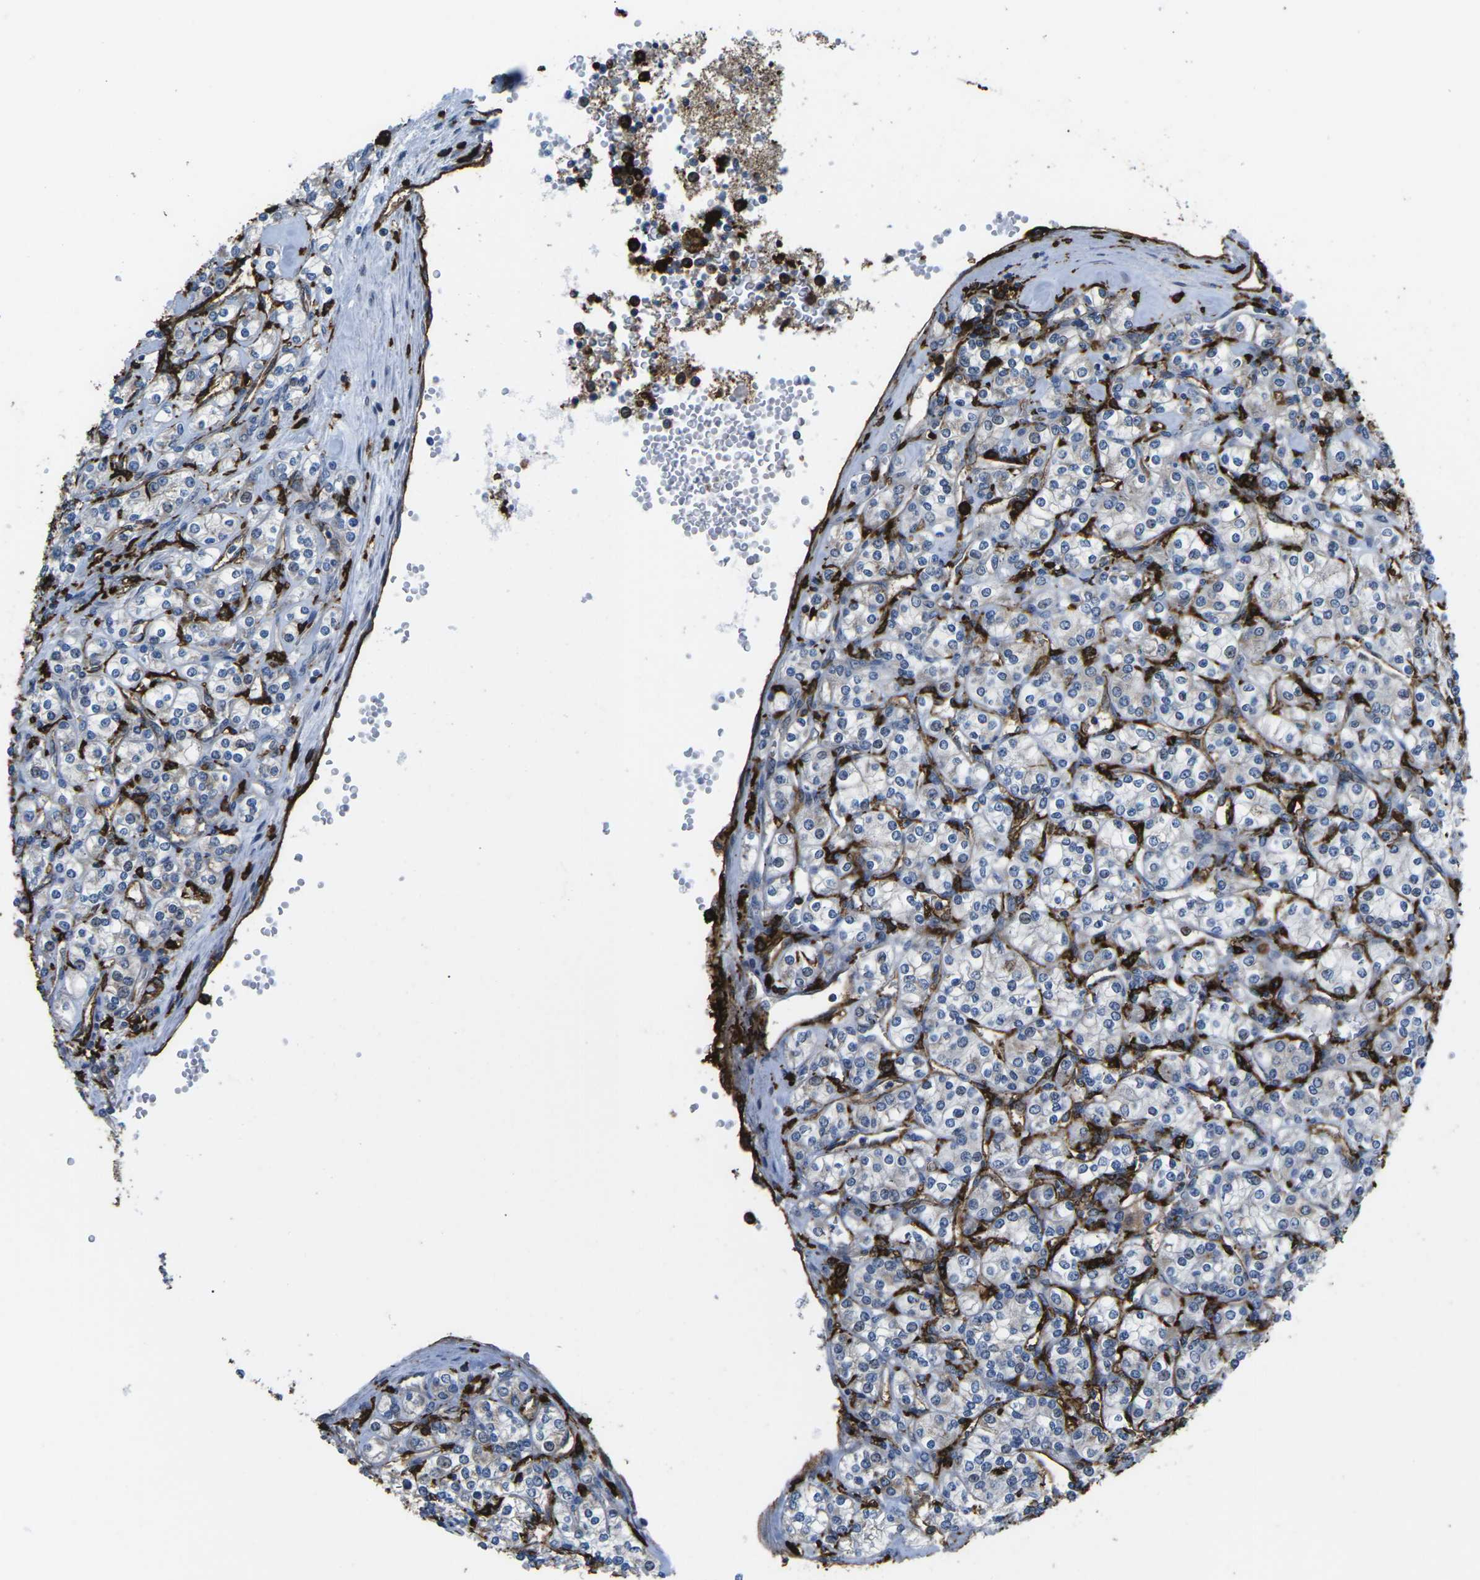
{"staining": {"intensity": "negative", "quantity": "none", "location": "none"}, "tissue": "renal cancer", "cell_type": "Tumor cells", "image_type": "cancer", "snomed": [{"axis": "morphology", "description": "Adenocarcinoma, NOS"}, {"axis": "topography", "description": "Kidney"}], "caption": "A histopathology image of renal cancer stained for a protein exhibits no brown staining in tumor cells. (Brightfield microscopy of DAB immunohistochemistry (IHC) at high magnification).", "gene": "PTPN1", "patient": {"sex": "male", "age": 77}}